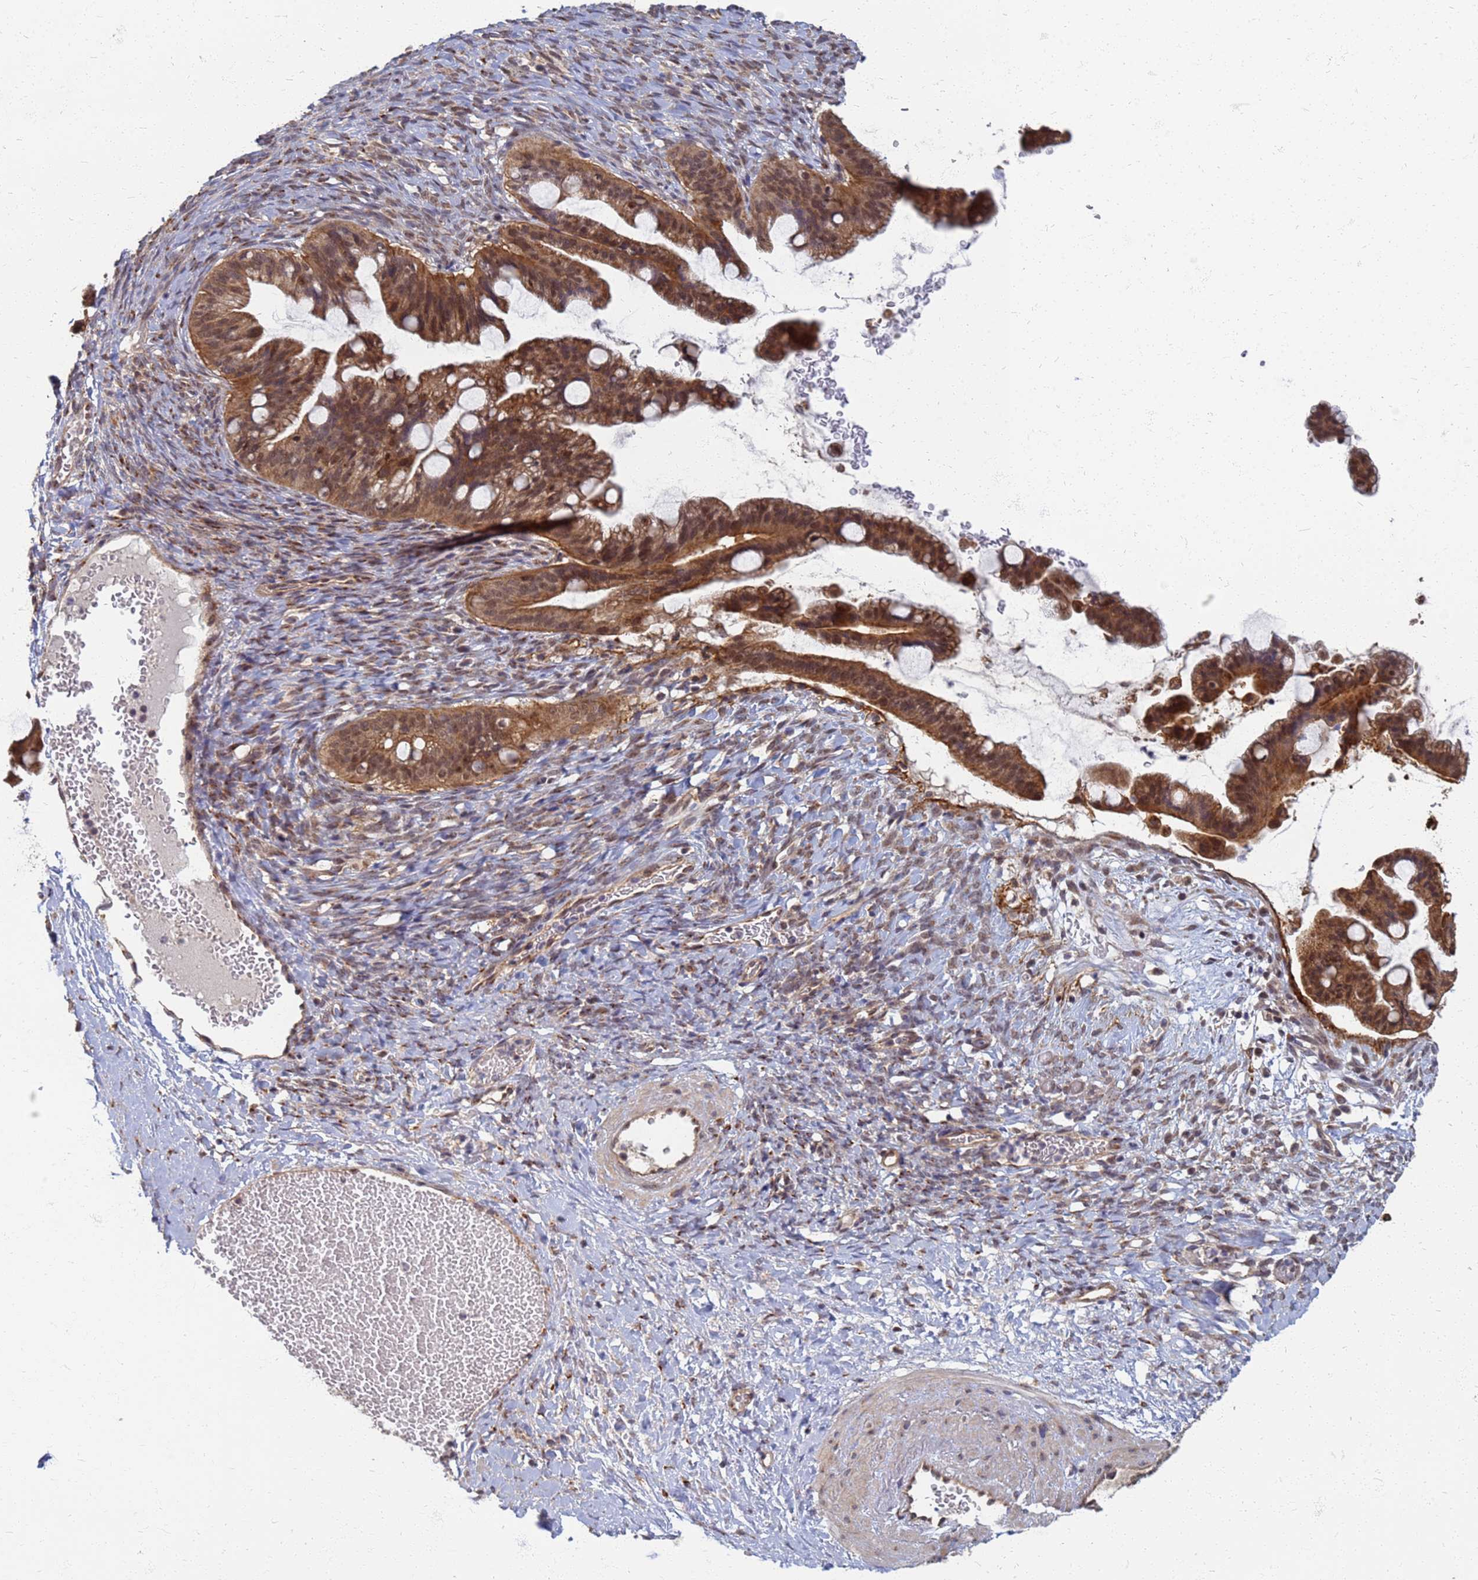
{"staining": {"intensity": "strong", "quantity": ">75%", "location": "cytoplasmic/membranous,nuclear"}, "tissue": "ovarian cancer", "cell_type": "Tumor cells", "image_type": "cancer", "snomed": [{"axis": "morphology", "description": "Cystadenocarcinoma, mucinous, NOS"}, {"axis": "topography", "description": "Ovary"}], "caption": "There is high levels of strong cytoplasmic/membranous and nuclear expression in tumor cells of ovarian cancer (mucinous cystadenocarcinoma), as demonstrated by immunohistochemical staining (brown color).", "gene": "ITGB4", "patient": {"sex": "female", "age": 73}}